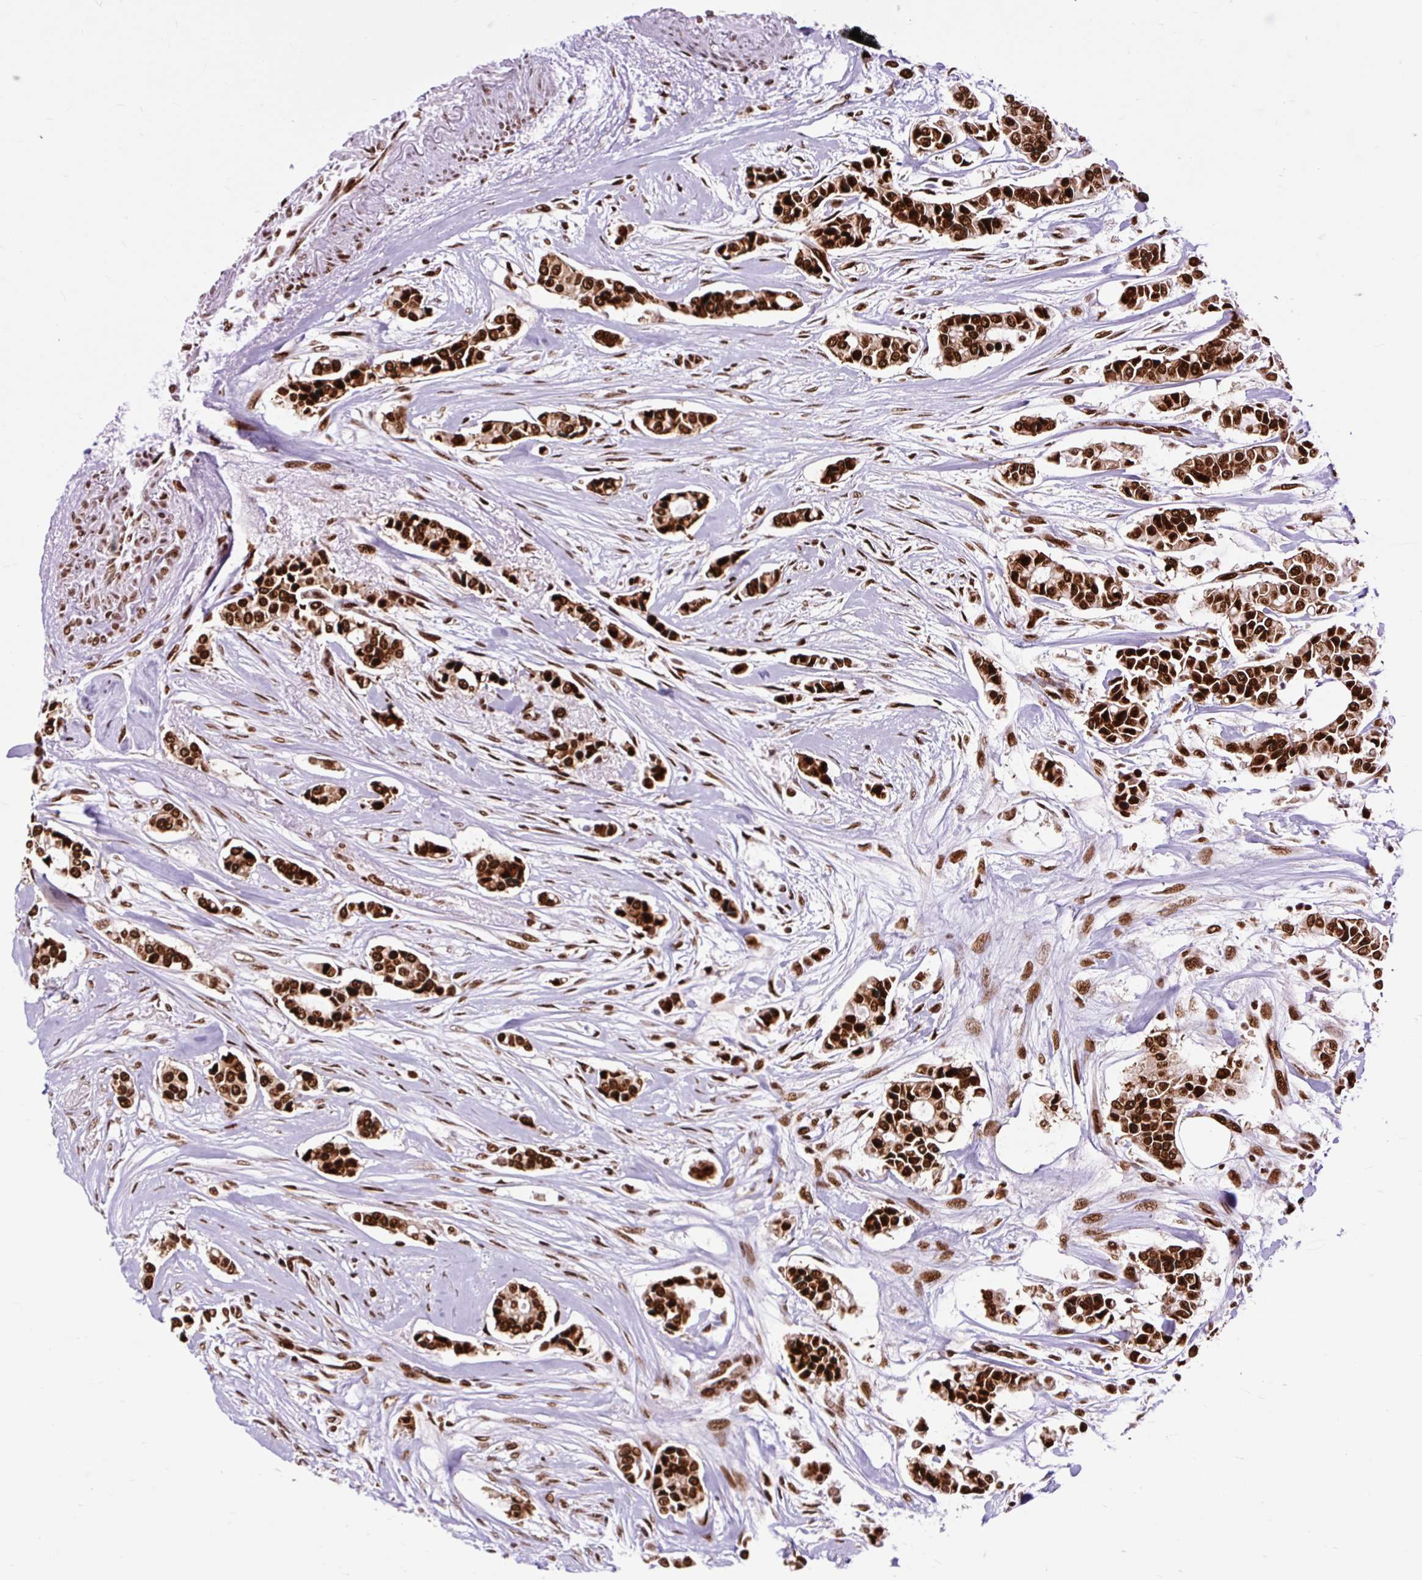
{"staining": {"intensity": "strong", "quantity": ">75%", "location": "nuclear"}, "tissue": "breast cancer", "cell_type": "Tumor cells", "image_type": "cancer", "snomed": [{"axis": "morphology", "description": "Duct carcinoma"}, {"axis": "topography", "description": "Breast"}], "caption": "A high amount of strong nuclear expression is present in approximately >75% of tumor cells in breast cancer tissue. (DAB IHC with brightfield microscopy, high magnification).", "gene": "FUS", "patient": {"sex": "female", "age": 84}}